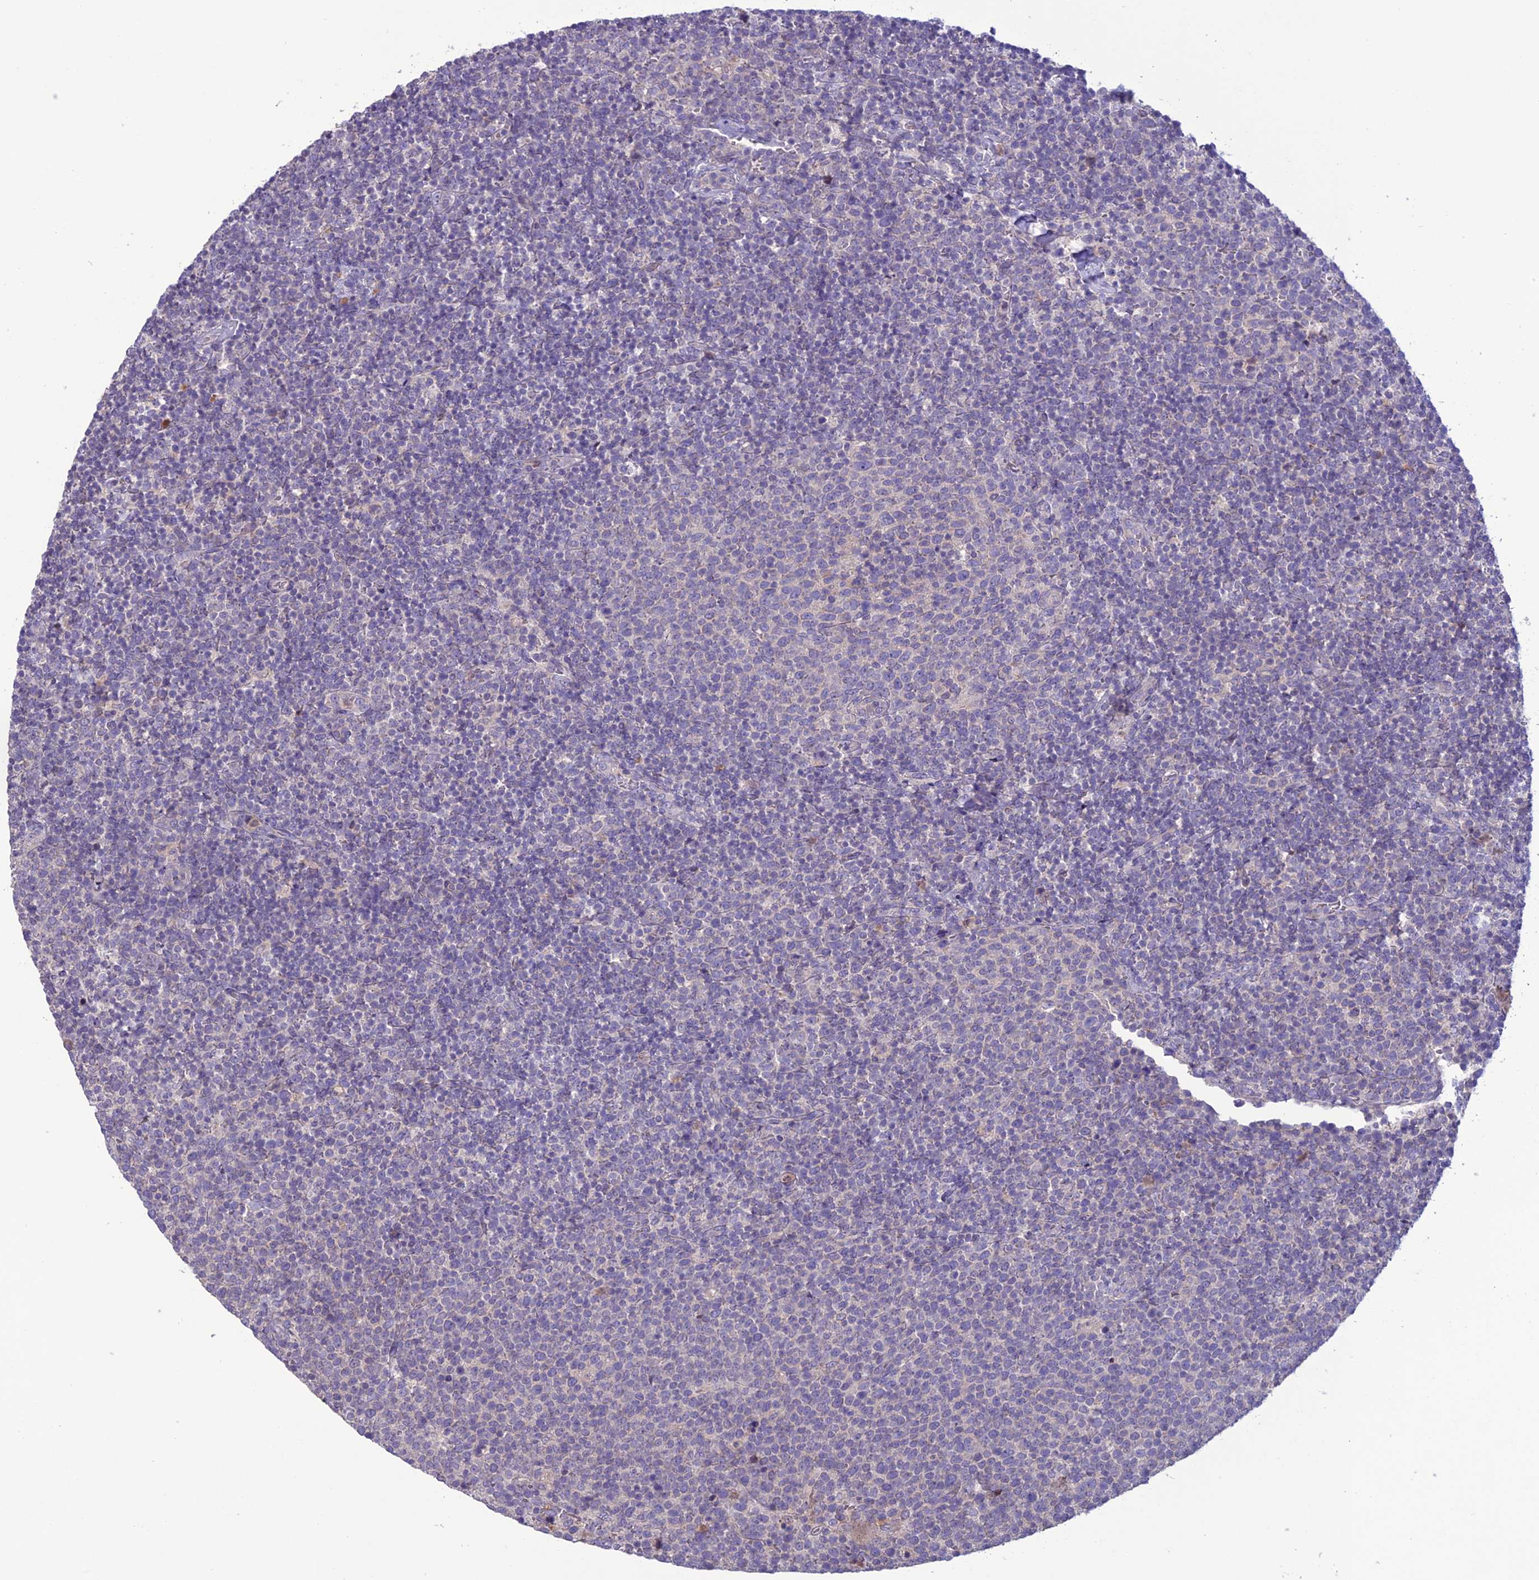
{"staining": {"intensity": "negative", "quantity": "none", "location": "none"}, "tissue": "lymphoma", "cell_type": "Tumor cells", "image_type": "cancer", "snomed": [{"axis": "morphology", "description": "Malignant lymphoma, non-Hodgkin's type, High grade"}, {"axis": "topography", "description": "Lymph node"}], "caption": "Immunohistochemistry of lymphoma demonstrates no staining in tumor cells.", "gene": "C2orf76", "patient": {"sex": "male", "age": 61}}